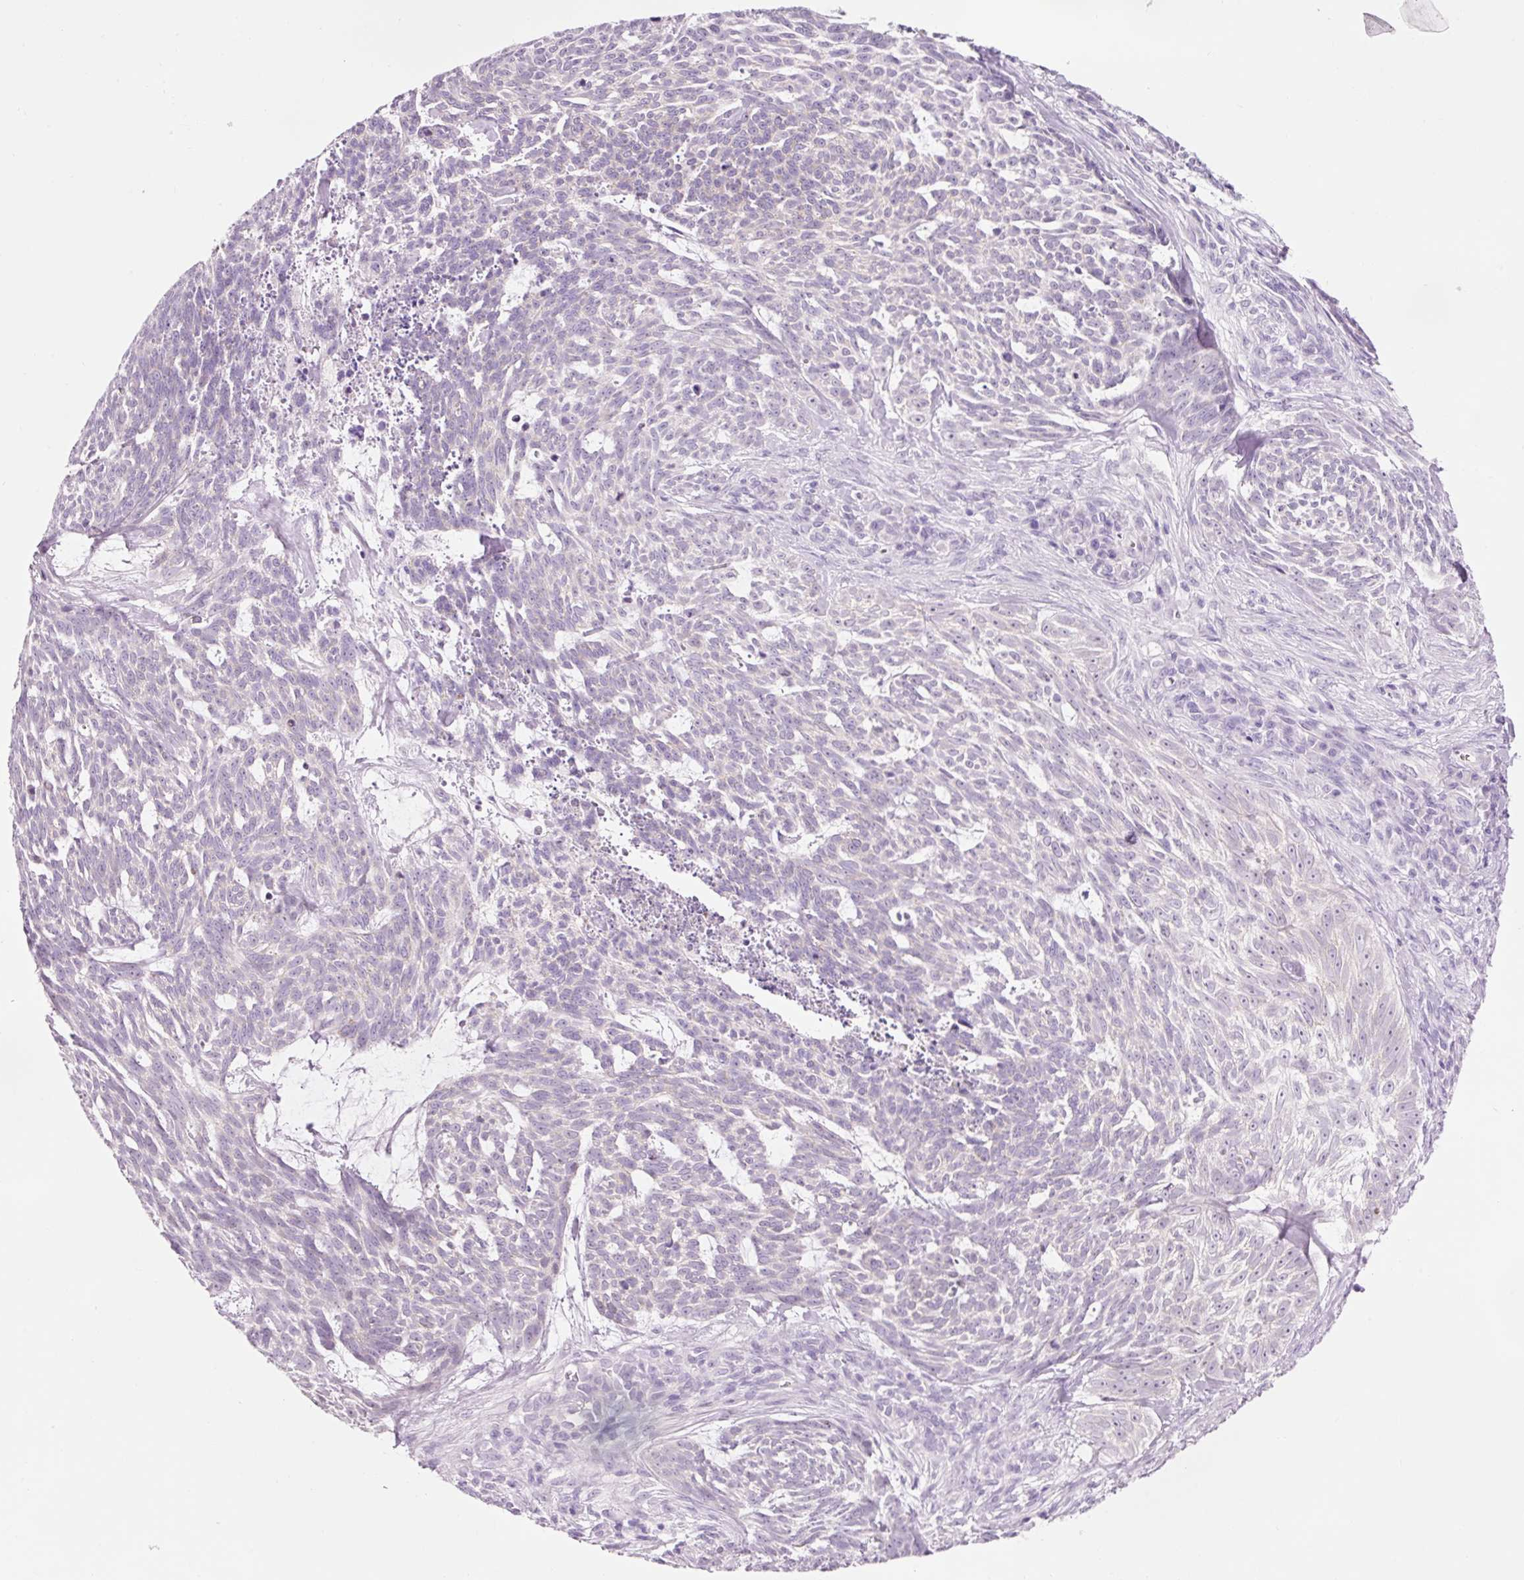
{"staining": {"intensity": "negative", "quantity": "none", "location": "none"}, "tissue": "skin cancer", "cell_type": "Tumor cells", "image_type": "cancer", "snomed": [{"axis": "morphology", "description": "Basal cell carcinoma"}, {"axis": "topography", "description": "Skin"}], "caption": "Photomicrograph shows no significant protein expression in tumor cells of basal cell carcinoma (skin). The staining was performed using DAB to visualize the protein expression in brown, while the nuclei were stained in blue with hematoxylin (Magnification: 20x).", "gene": "DHRS11", "patient": {"sex": "female", "age": 93}}